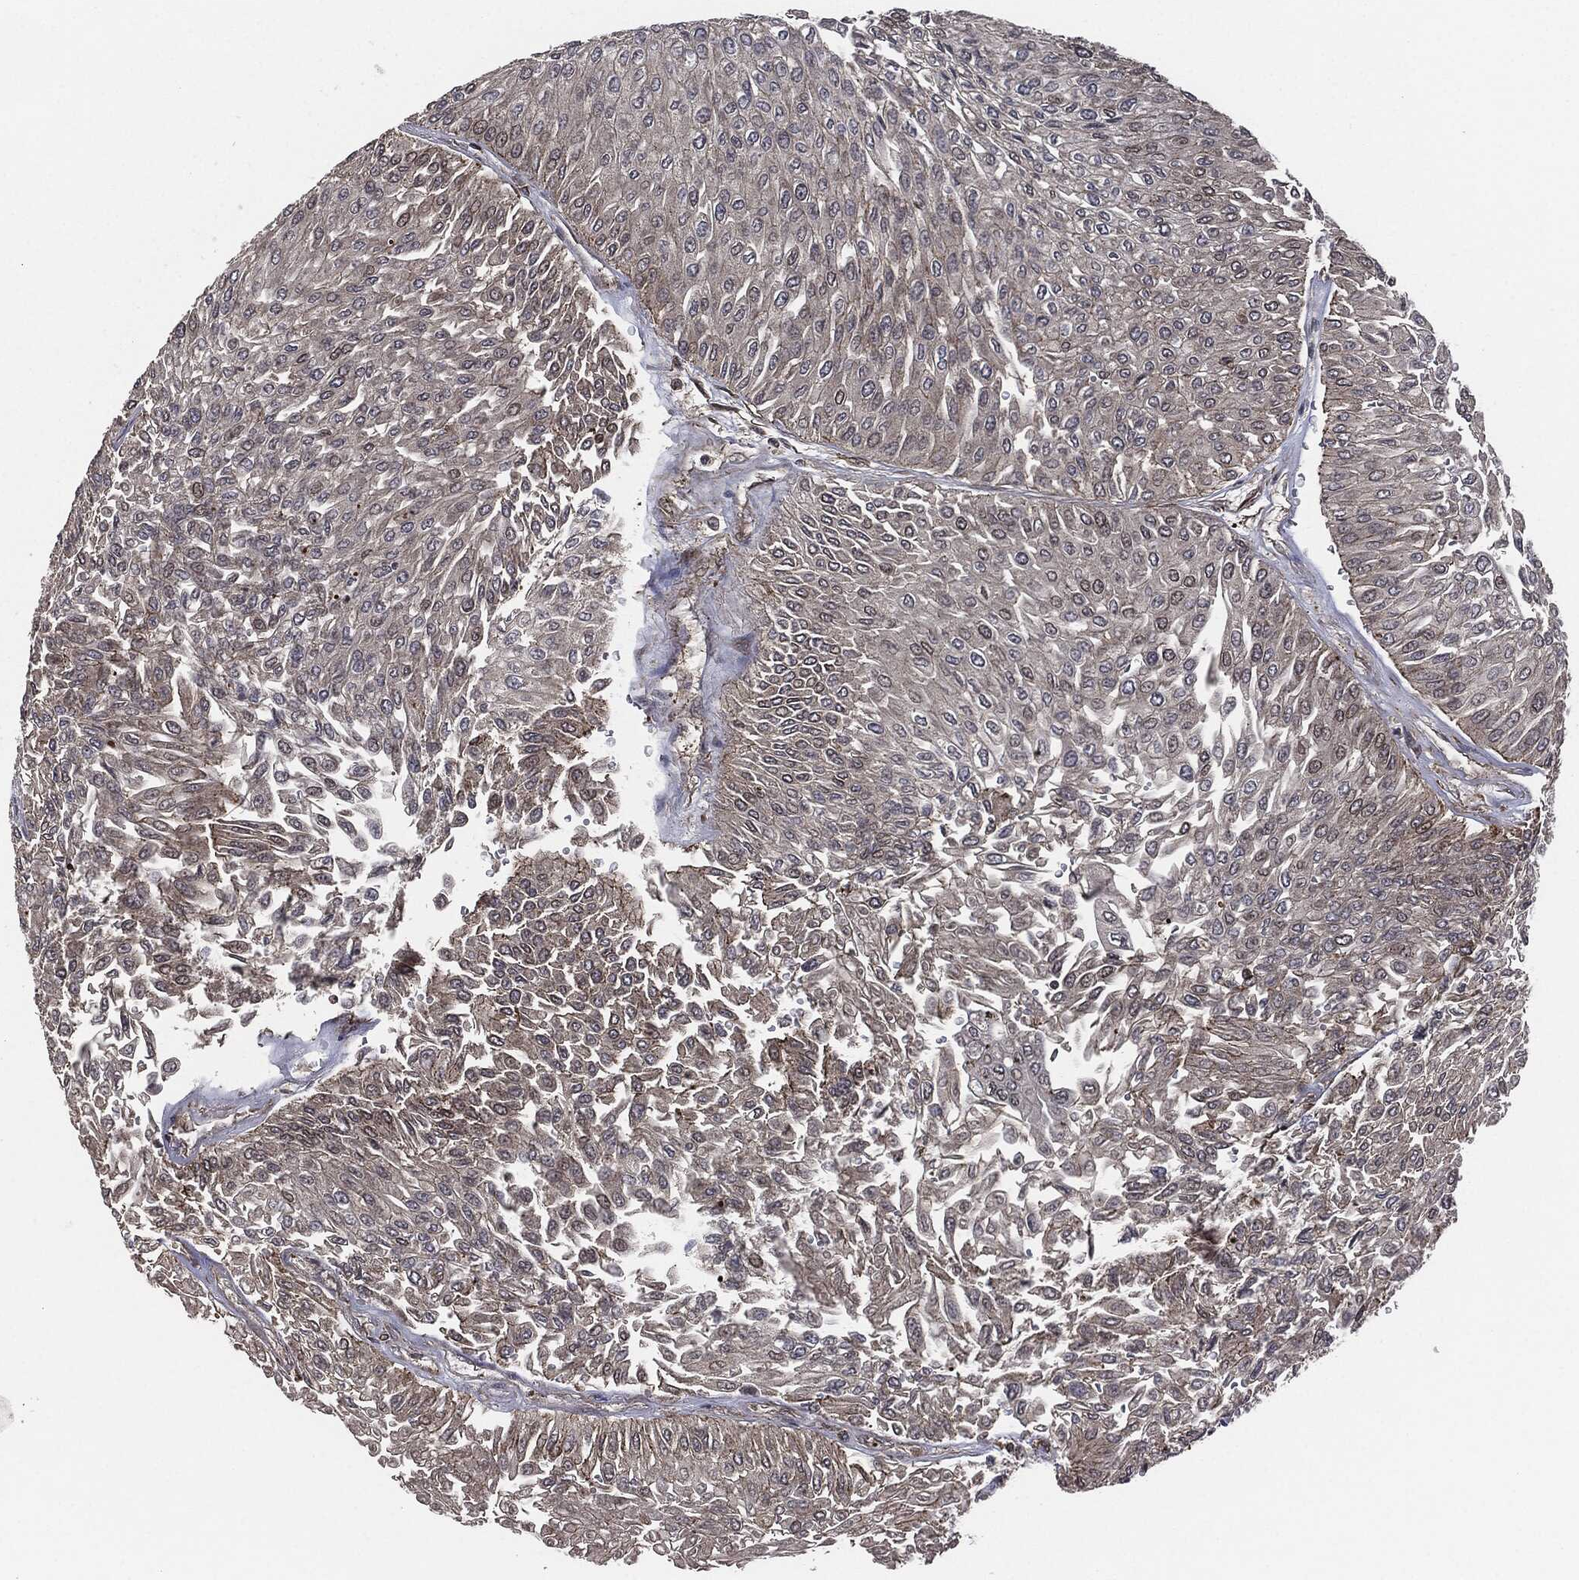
{"staining": {"intensity": "negative", "quantity": "none", "location": "none"}, "tissue": "urothelial cancer", "cell_type": "Tumor cells", "image_type": "cancer", "snomed": [{"axis": "morphology", "description": "Urothelial carcinoma, Low grade"}, {"axis": "topography", "description": "Urinary bladder"}], "caption": "Histopathology image shows no significant protein expression in tumor cells of urothelial carcinoma (low-grade). (IHC, brightfield microscopy, high magnification).", "gene": "UBR1", "patient": {"sex": "male", "age": 67}}